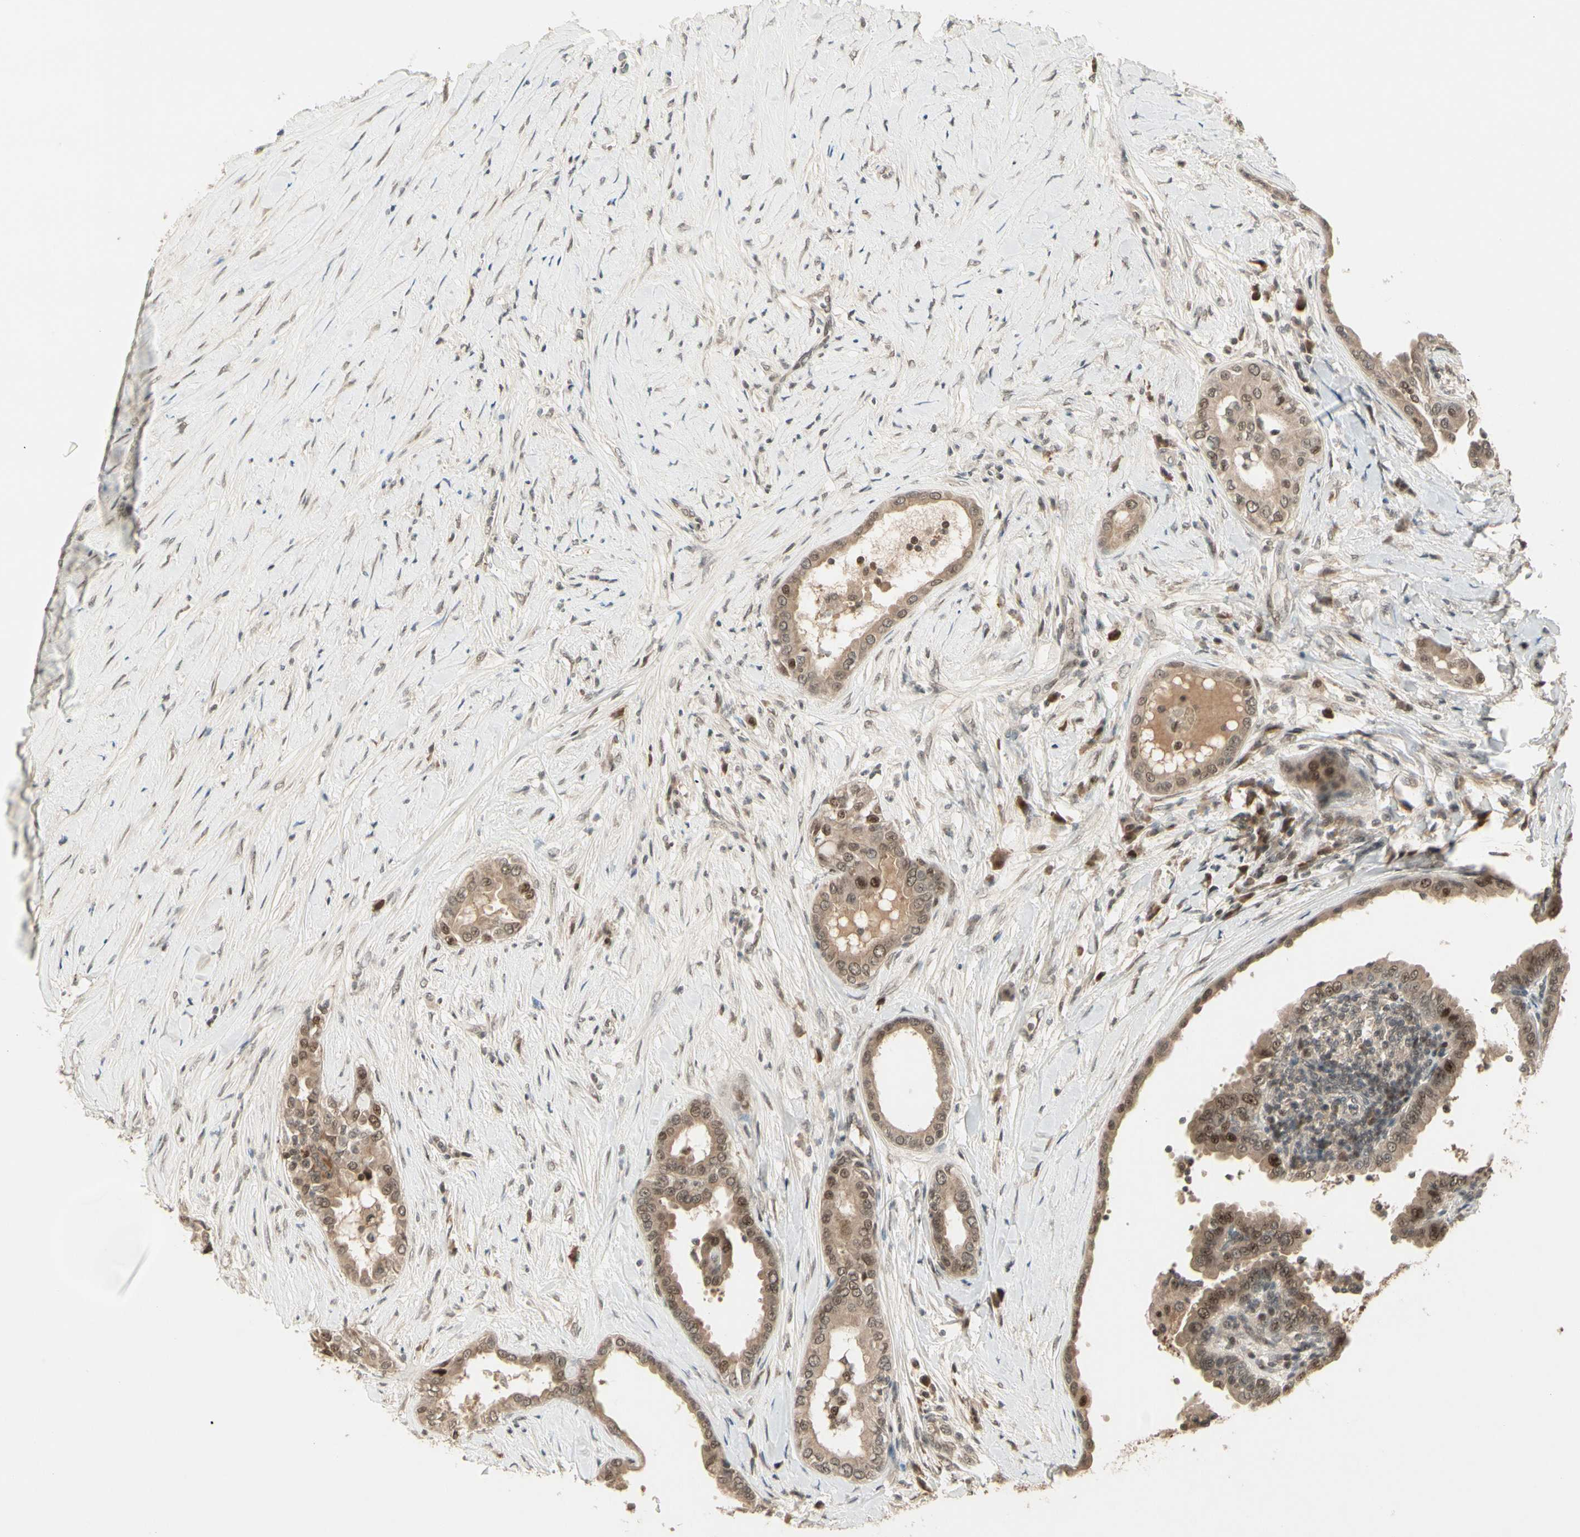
{"staining": {"intensity": "moderate", "quantity": "<25%", "location": "nuclear"}, "tissue": "thyroid cancer", "cell_type": "Tumor cells", "image_type": "cancer", "snomed": [{"axis": "morphology", "description": "Papillary adenocarcinoma, NOS"}, {"axis": "topography", "description": "Thyroid gland"}], "caption": "This is a micrograph of IHC staining of papillary adenocarcinoma (thyroid), which shows moderate positivity in the nuclear of tumor cells.", "gene": "CDK11A", "patient": {"sex": "male", "age": 33}}